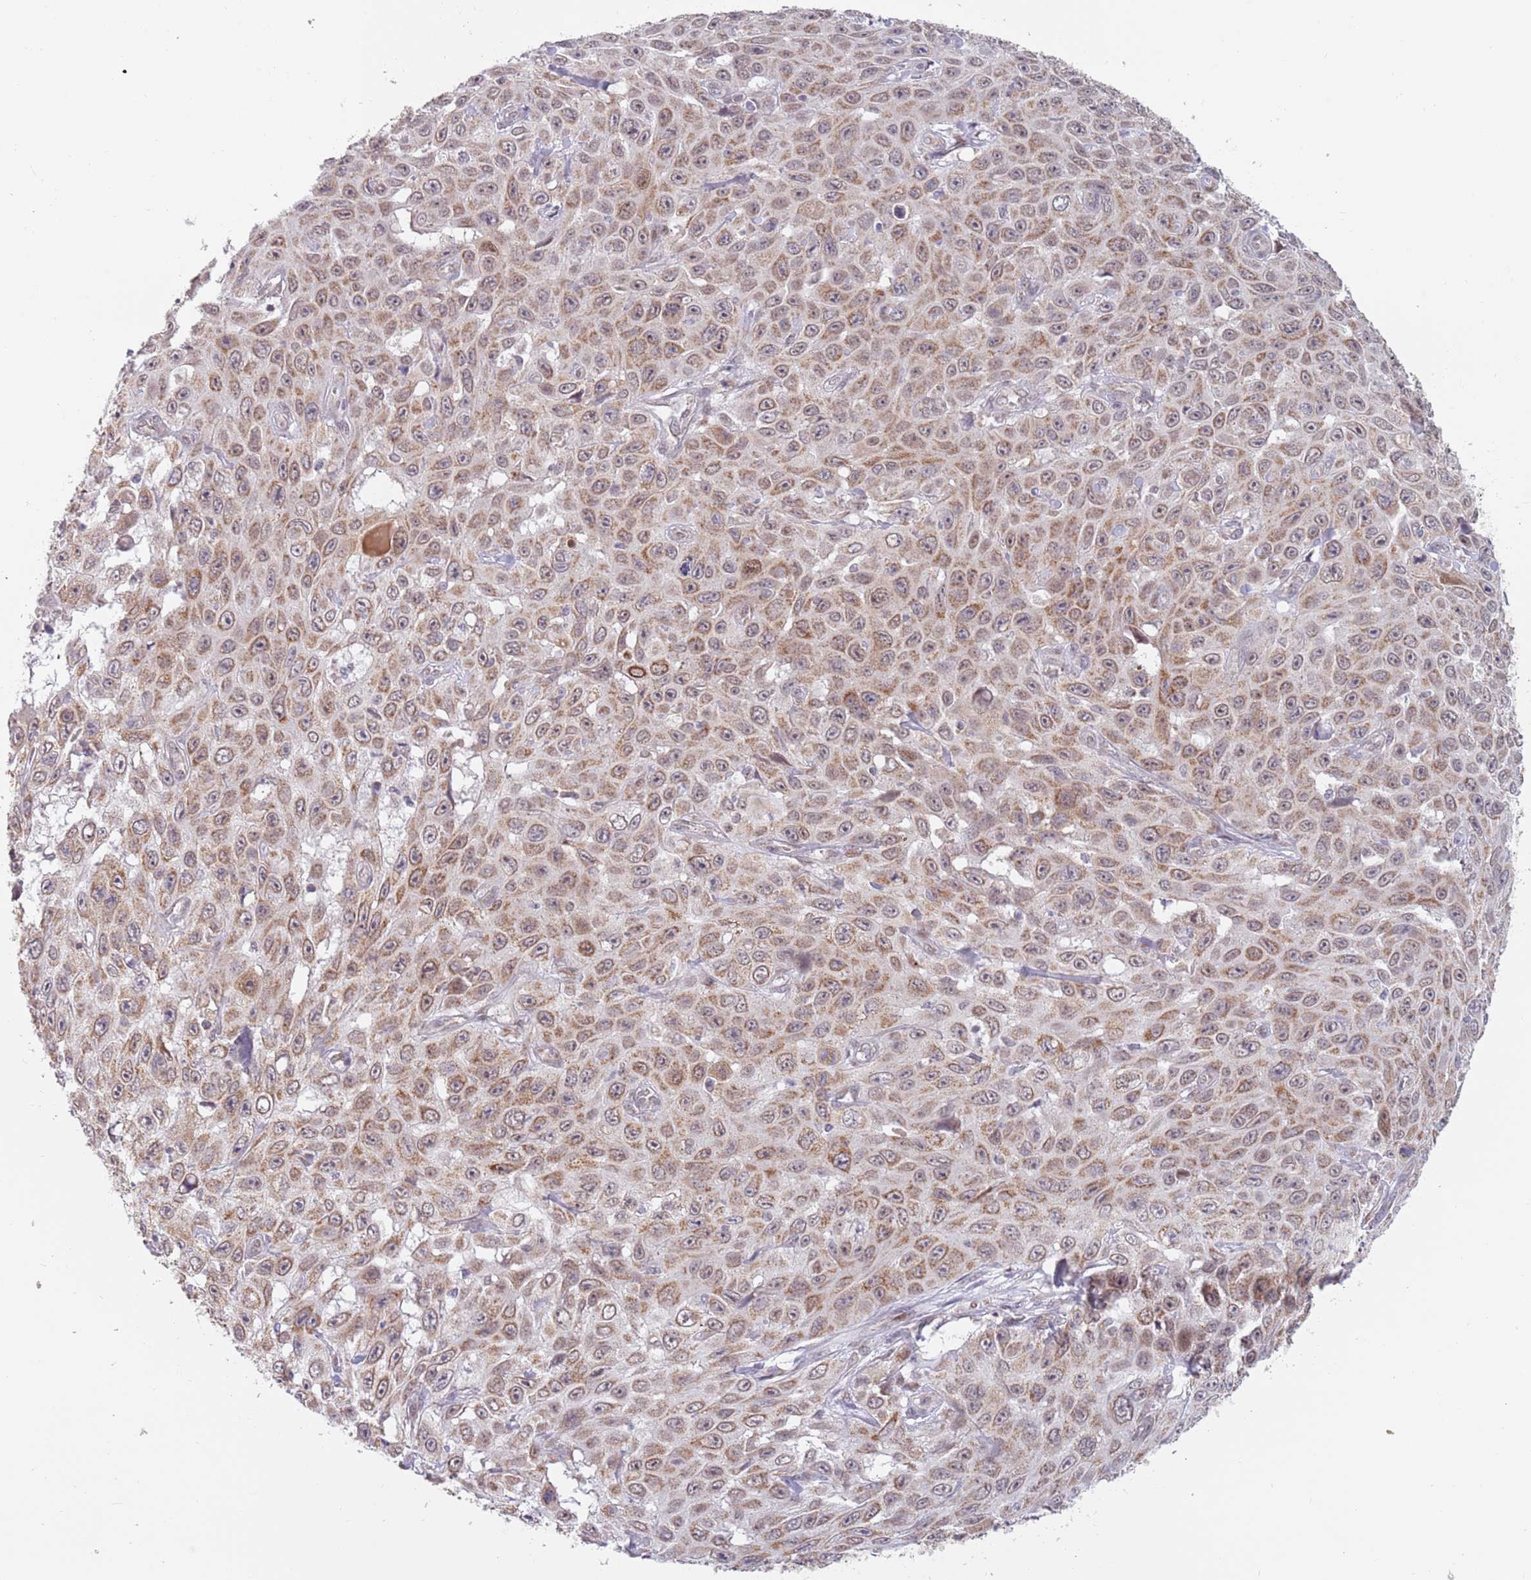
{"staining": {"intensity": "moderate", "quantity": ">75%", "location": "cytoplasmic/membranous"}, "tissue": "skin cancer", "cell_type": "Tumor cells", "image_type": "cancer", "snomed": [{"axis": "morphology", "description": "Squamous cell carcinoma, NOS"}, {"axis": "topography", "description": "Skin"}], "caption": "There is medium levels of moderate cytoplasmic/membranous staining in tumor cells of skin cancer (squamous cell carcinoma), as demonstrated by immunohistochemical staining (brown color).", "gene": "TIMM13", "patient": {"sex": "male", "age": 82}}